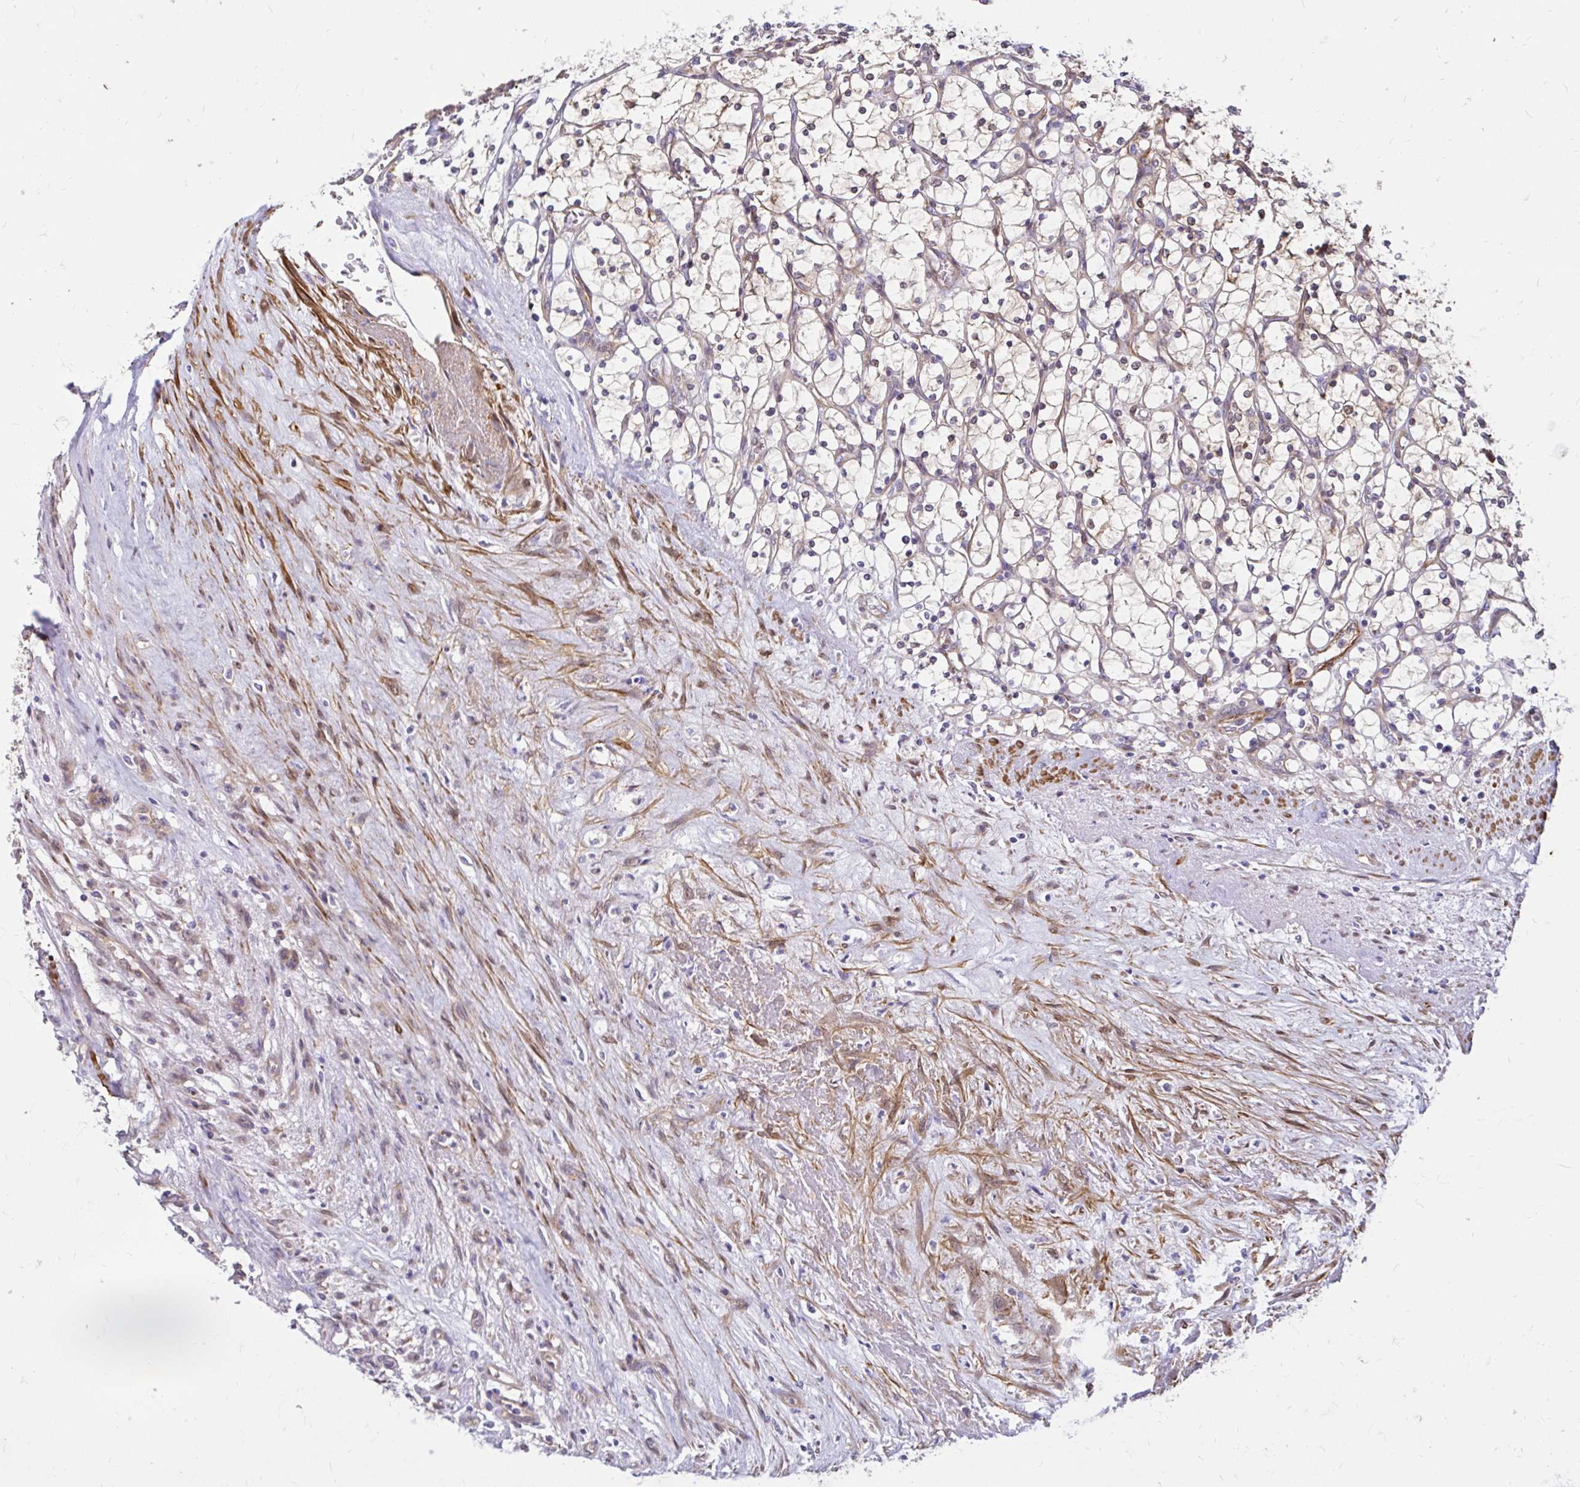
{"staining": {"intensity": "weak", "quantity": "<25%", "location": "cytoplasmic/membranous"}, "tissue": "renal cancer", "cell_type": "Tumor cells", "image_type": "cancer", "snomed": [{"axis": "morphology", "description": "Adenocarcinoma, NOS"}, {"axis": "topography", "description": "Kidney"}], "caption": "The IHC micrograph has no significant positivity in tumor cells of renal cancer (adenocarcinoma) tissue.", "gene": "YAP1", "patient": {"sex": "female", "age": 69}}